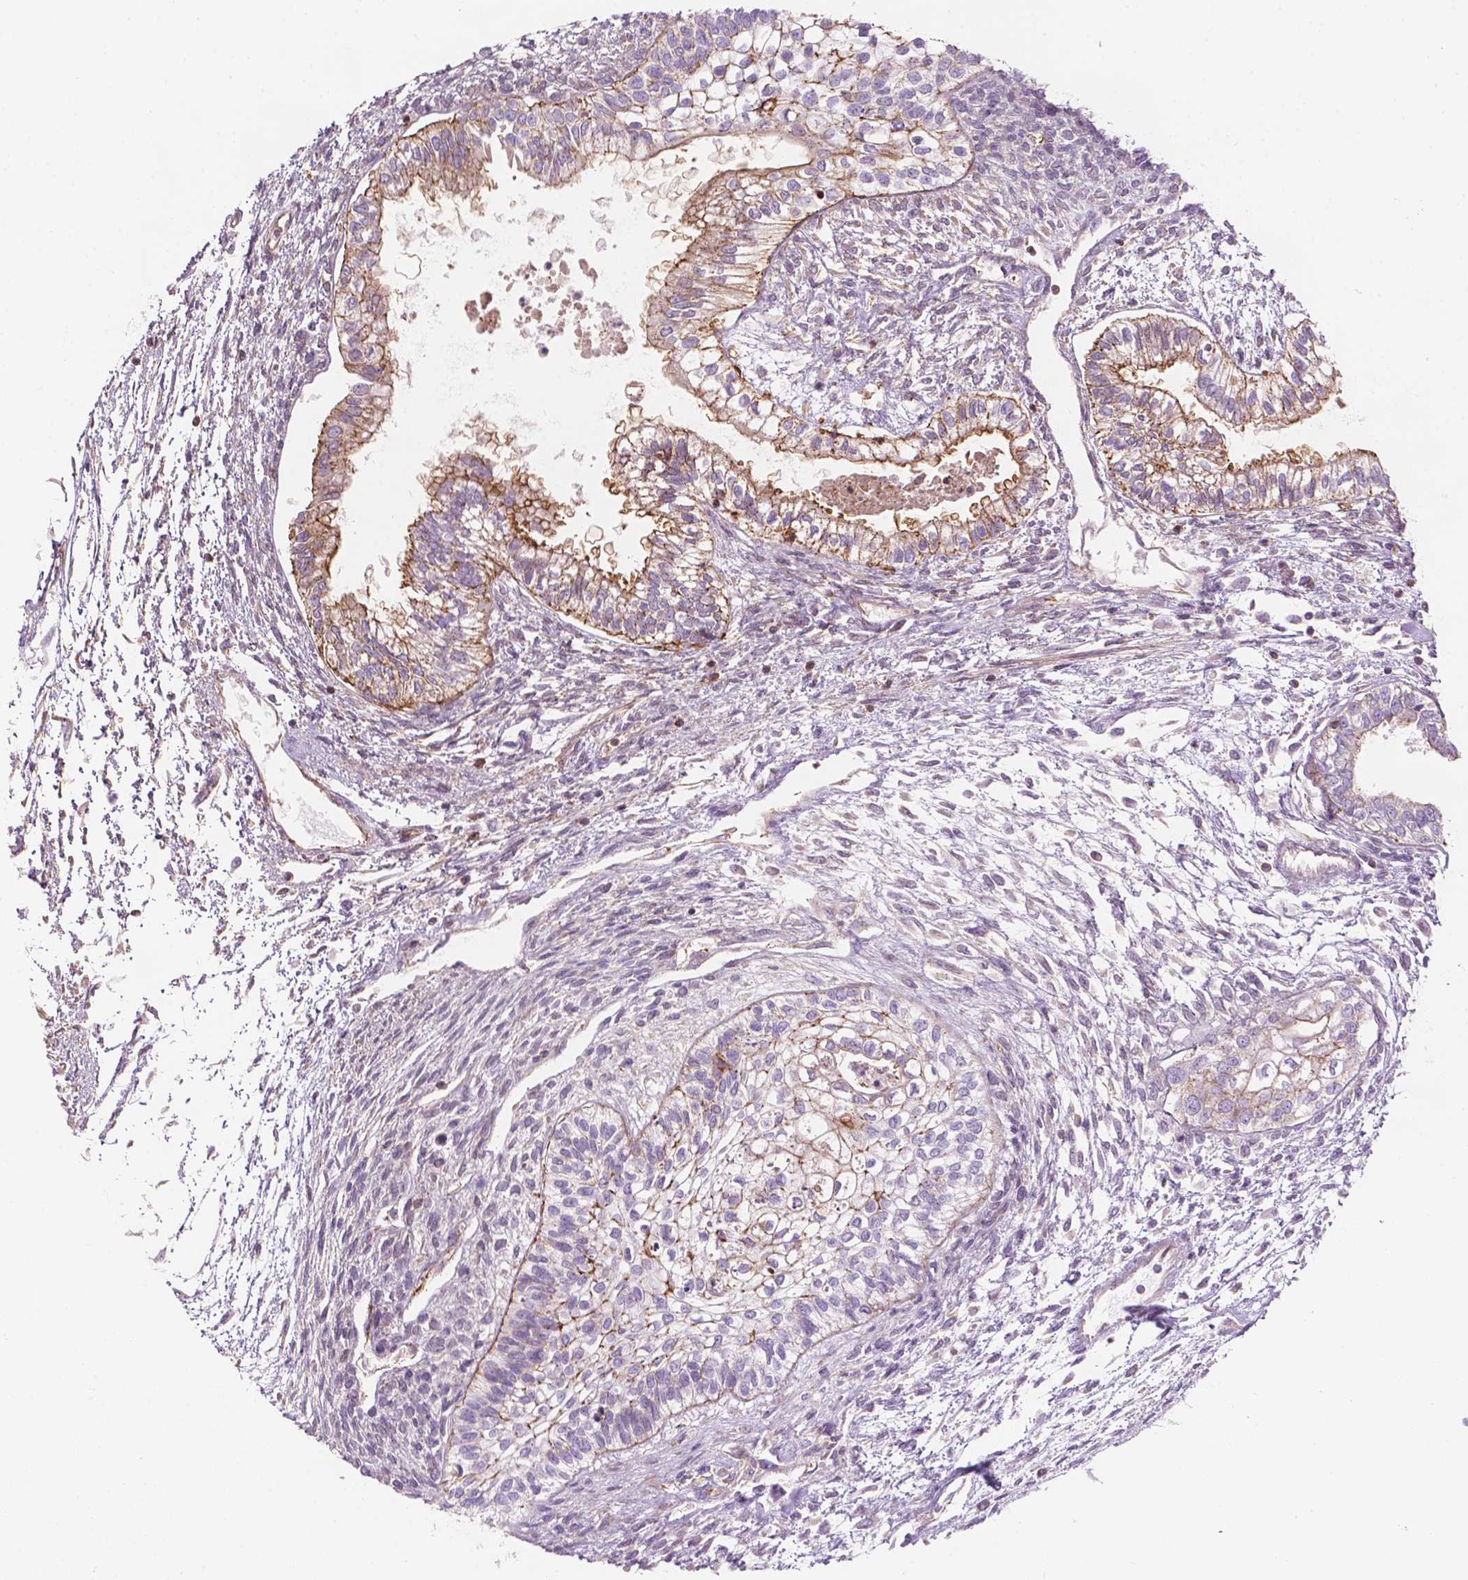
{"staining": {"intensity": "moderate", "quantity": "<25%", "location": "cytoplasmic/membranous"}, "tissue": "testis cancer", "cell_type": "Tumor cells", "image_type": "cancer", "snomed": [{"axis": "morphology", "description": "Carcinoma, Embryonal, NOS"}, {"axis": "topography", "description": "Testis"}], "caption": "This photomicrograph shows testis cancer (embryonal carcinoma) stained with IHC to label a protein in brown. The cytoplasmic/membranous of tumor cells show moderate positivity for the protein. Nuclei are counter-stained blue.", "gene": "SURF4", "patient": {"sex": "male", "age": 37}}